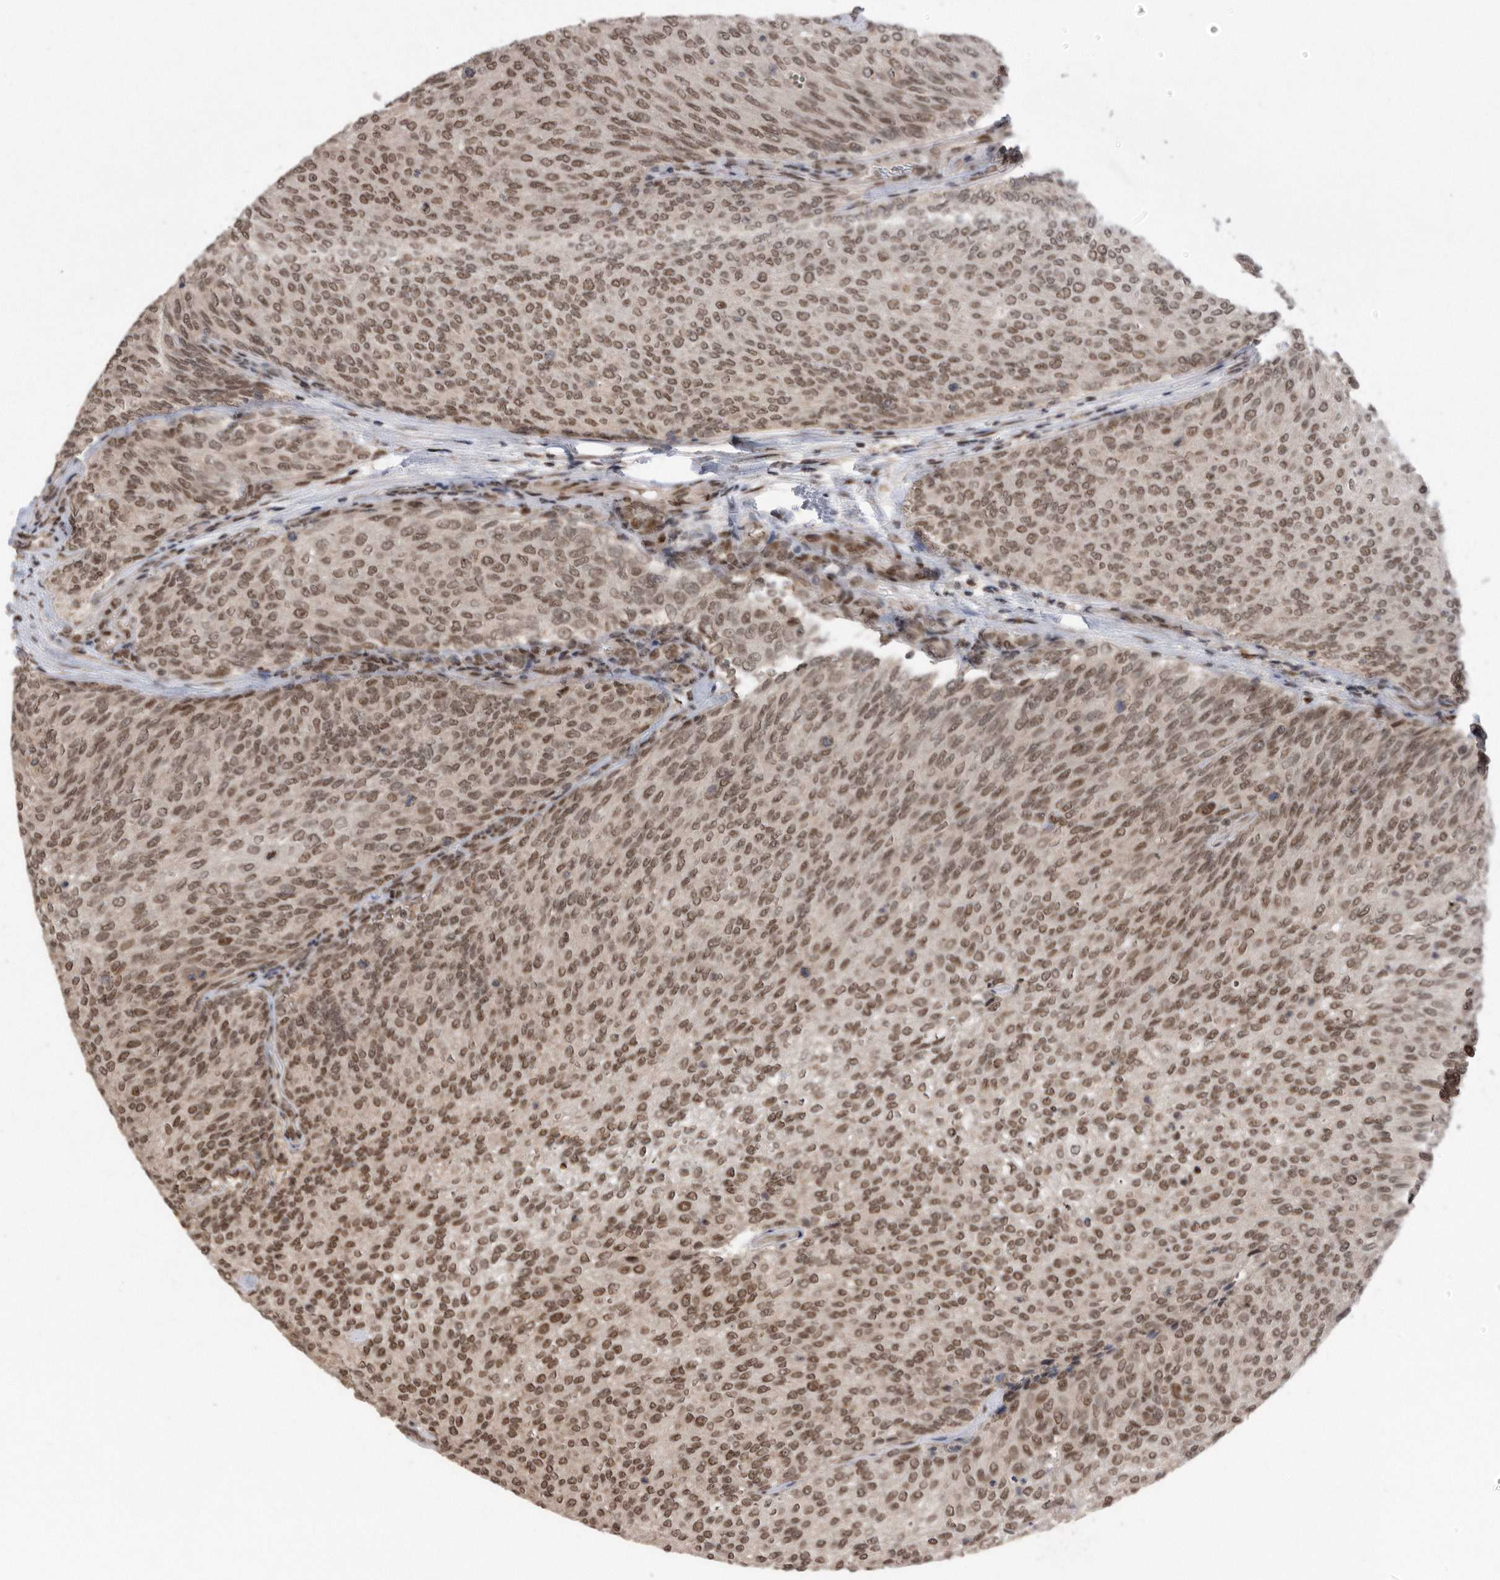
{"staining": {"intensity": "moderate", "quantity": ">75%", "location": "nuclear"}, "tissue": "urothelial cancer", "cell_type": "Tumor cells", "image_type": "cancer", "snomed": [{"axis": "morphology", "description": "Urothelial carcinoma, Low grade"}, {"axis": "topography", "description": "Urinary bladder"}], "caption": "Protein expression analysis of human urothelial cancer reveals moderate nuclear staining in approximately >75% of tumor cells.", "gene": "TDRD3", "patient": {"sex": "female", "age": 79}}